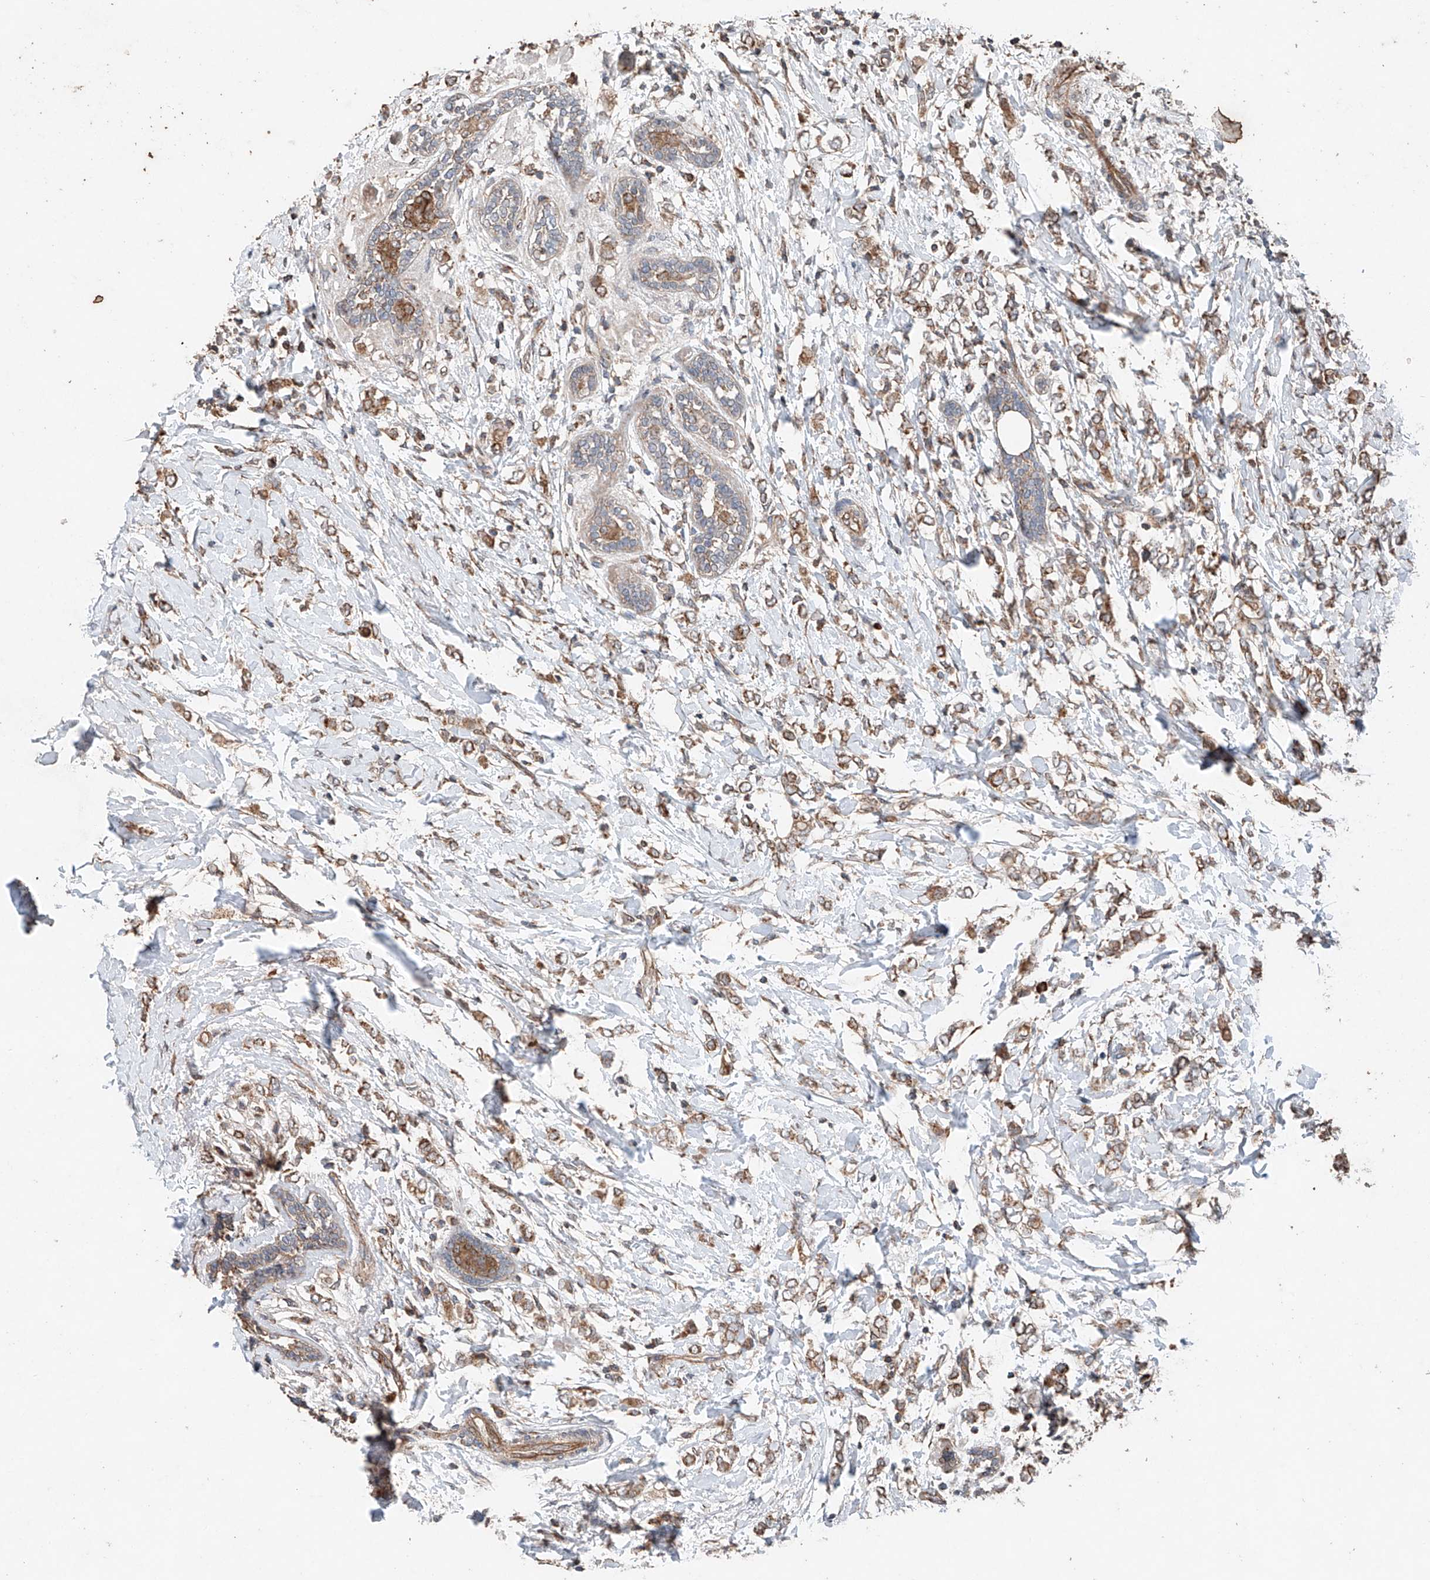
{"staining": {"intensity": "moderate", "quantity": ">75%", "location": "cytoplasmic/membranous"}, "tissue": "breast cancer", "cell_type": "Tumor cells", "image_type": "cancer", "snomed": [{"axis": "morphology", "description": "Normal tissue, NOS"}, {"axis": "morphology", "description": "Lobular carcinoma"}, {"axis": "topography", "description": "Breast"}], "caption": "Approximately >75% of tumor cells in human breast cancer (lobular carcinoma) exhibit moderate cytoplasmic/membranous protein staining as visualized by brown immunohistochemical staining.", "gene": "AP4B1", "patient": {"sex": "female", "age": 47}}